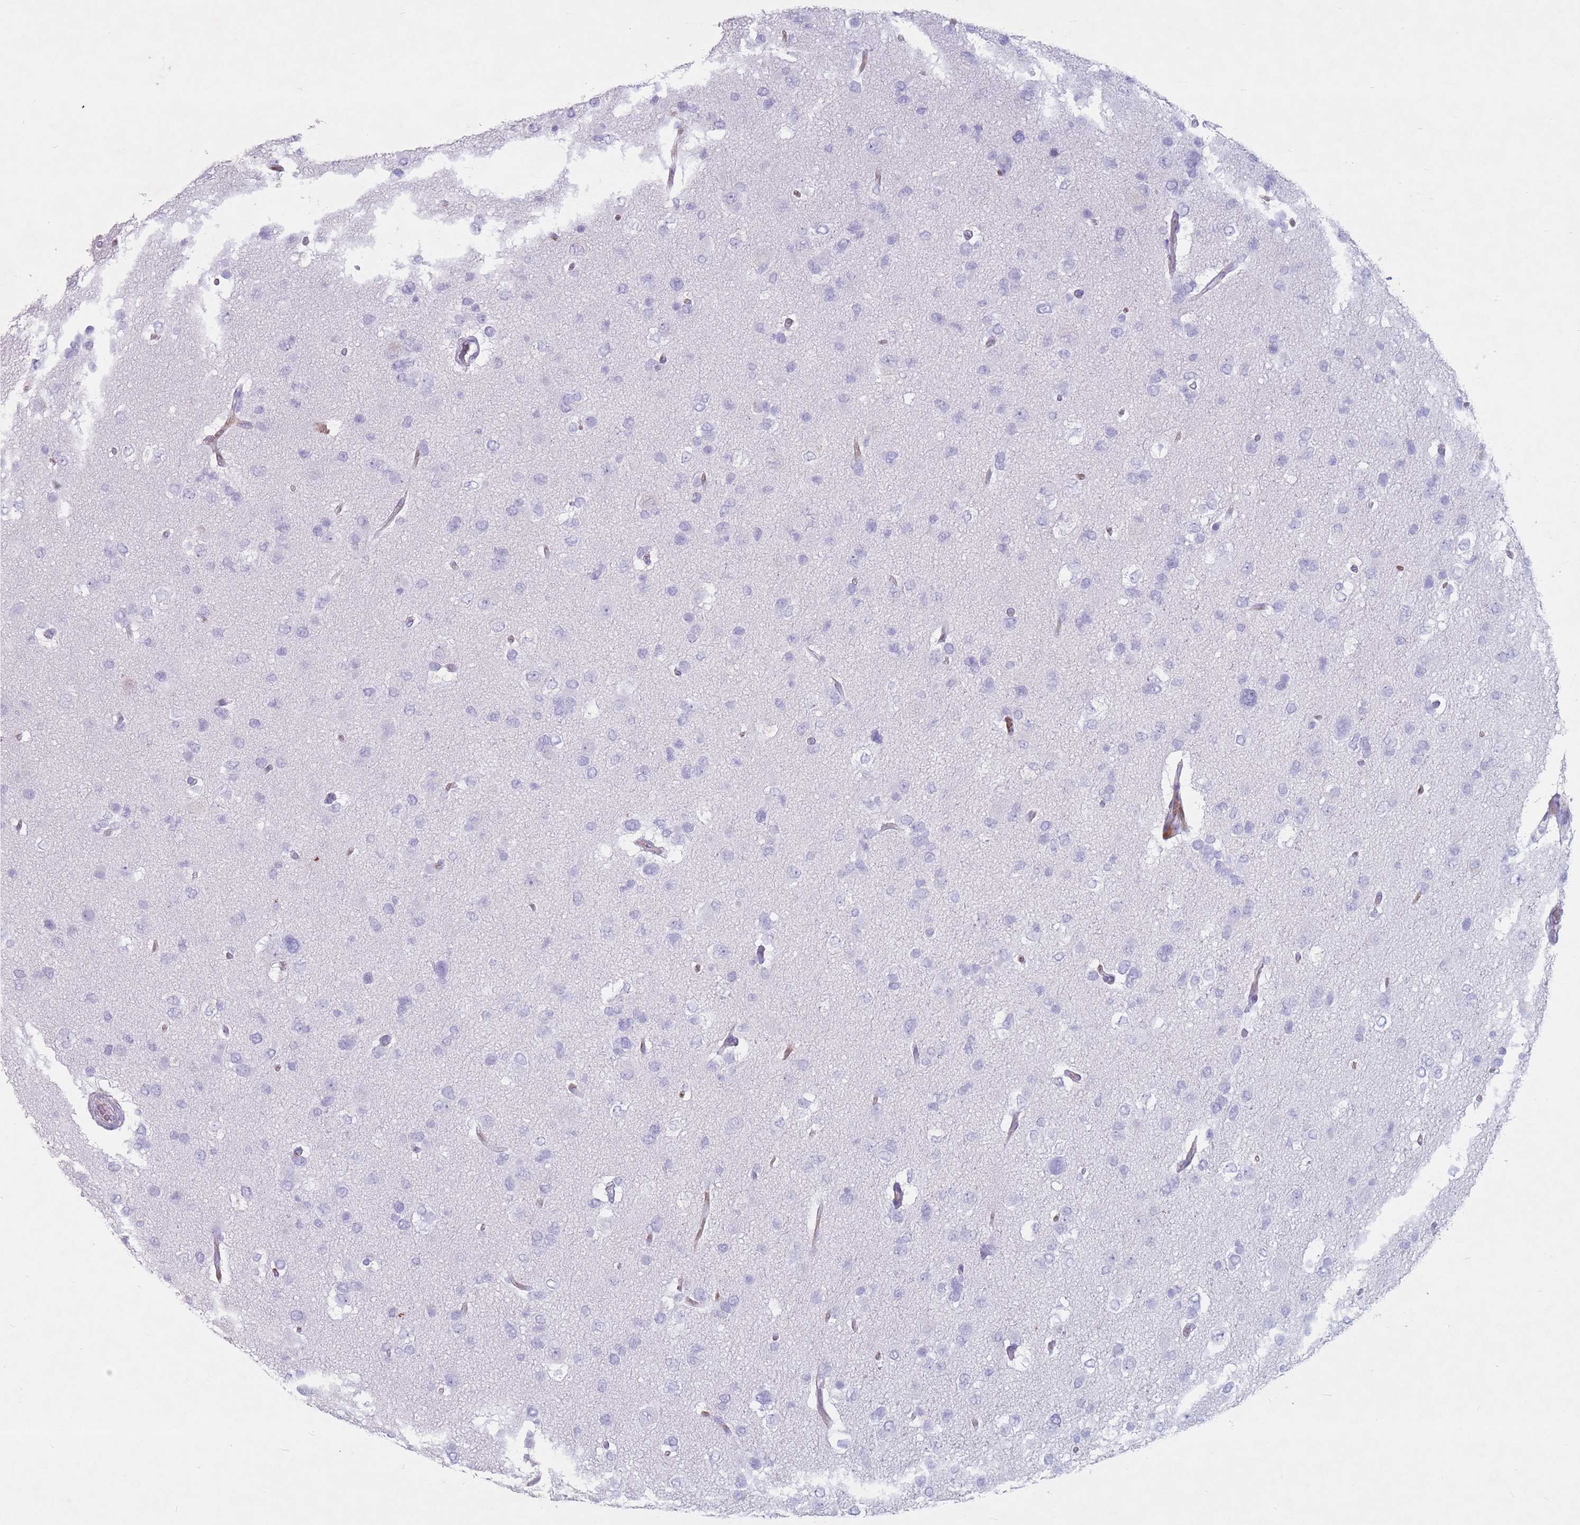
{"staining": {"intensity": "negative", "quantity": "none", "location": "none"}, "tissue": "glioma", "cell_type": "Tumor cells", "image_type": "cancer", "snomed": [{"axis": "morphology", "description": "Glioma, malignant, High grade"}, {"axis": "topography", "description": "Brain"}], "caption": "High magnification brightfield microscopy of malignant high-grade glioma stained with DAB (3,3'-diaminobenzidine) (brown) and counterstained with hematoxylin (blue): tumor cells show no significant positivity.", "gene": "ST3GAL5", "patient": {"sex": "male", "age": 53}}